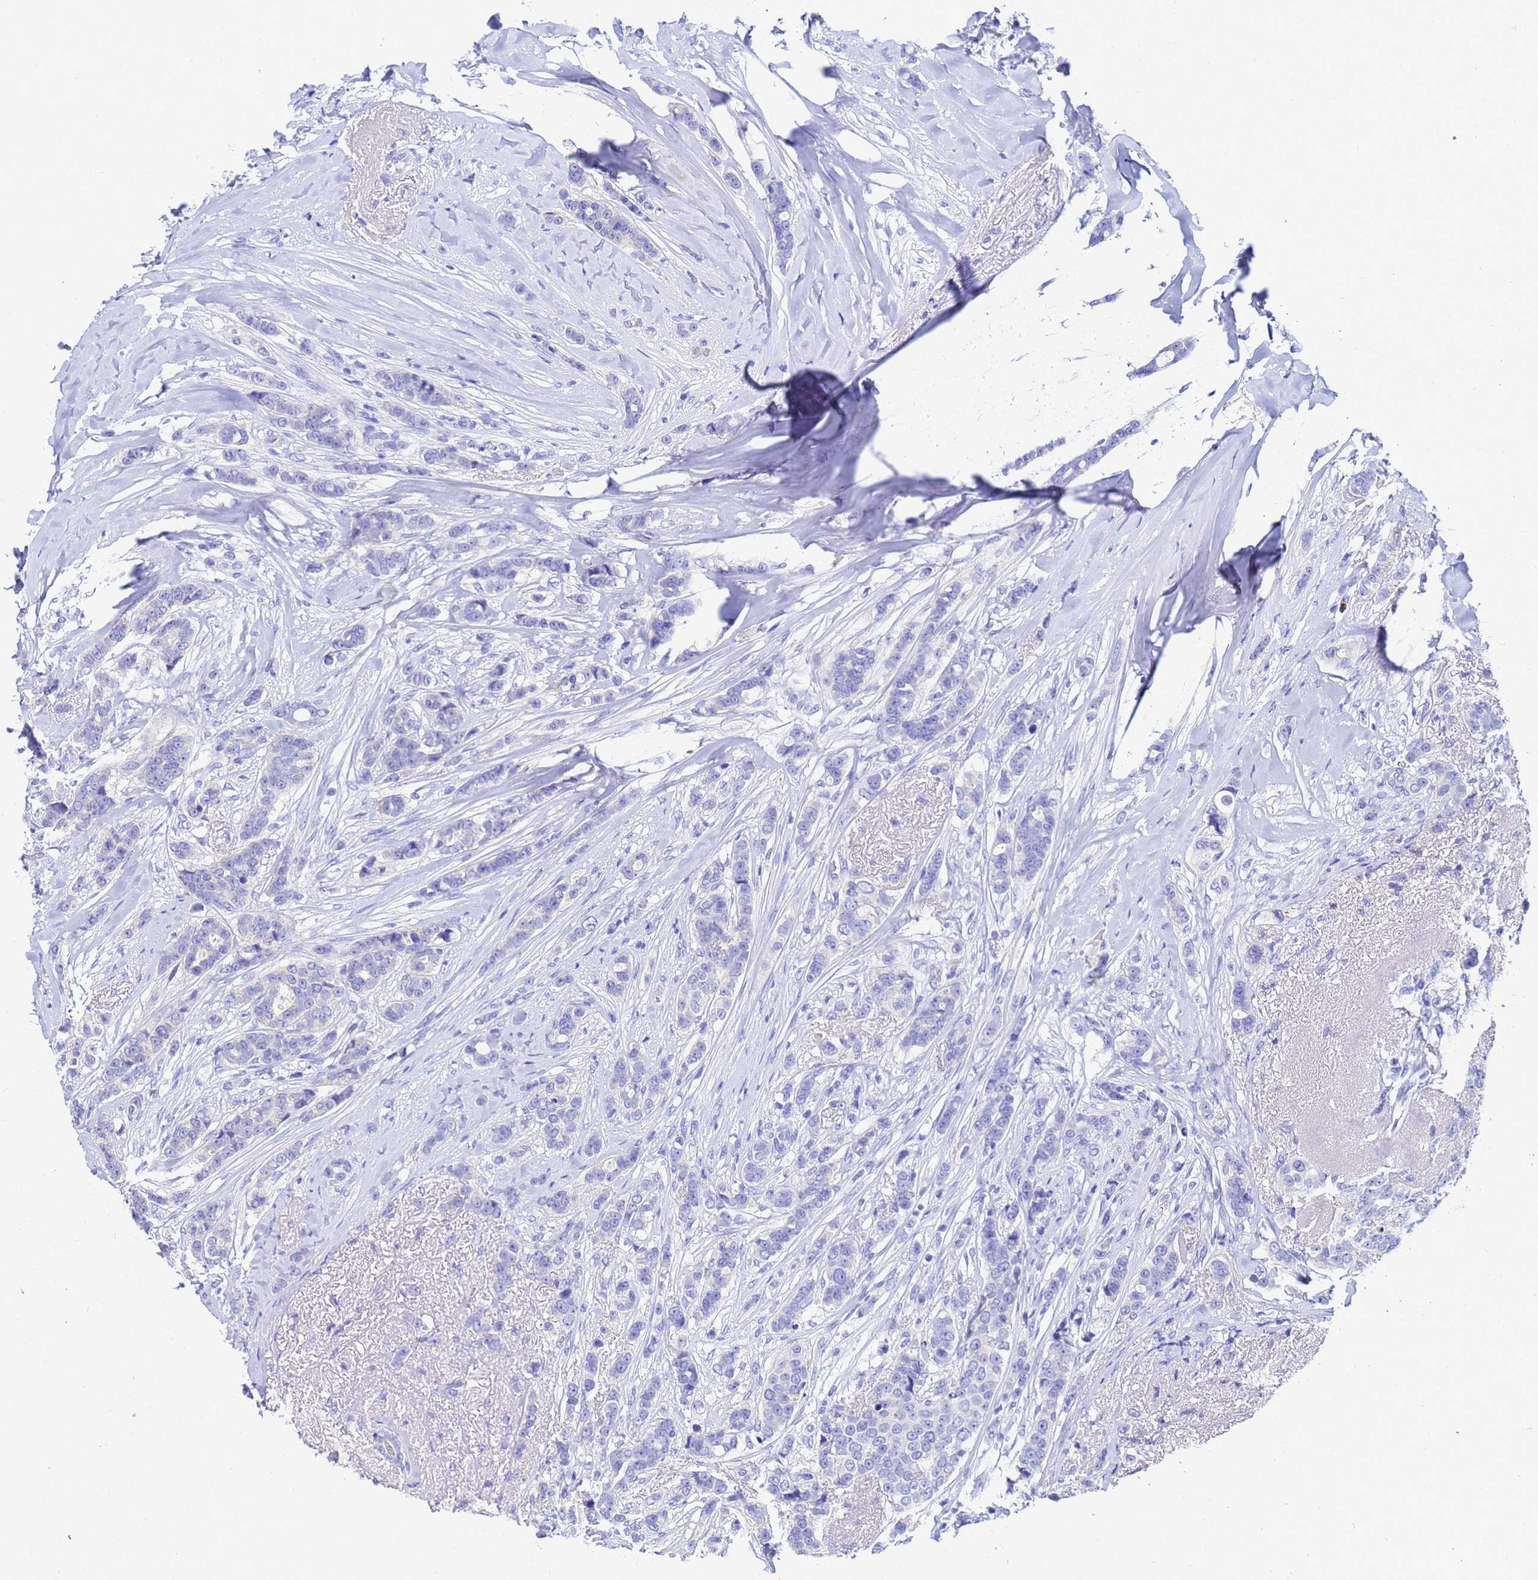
{"staining": {"intensity": "negative", "quantity": "none", "location": "none"}, "tissue": "breast cancer", "cell_type": "Tumor cells", "image_type": "cancer", "snomed": [{"axis": "morphology", "description": "Lobular carcinoma"}, {"axis": "topography", "description": "Breast"}], "caption": "Immunohistochemical staining of human breast lobular carcinoma displays no significant positivity in tumor cells.", "gene": "C2orf72", "patient": {"sex": "female", "age": 51}}